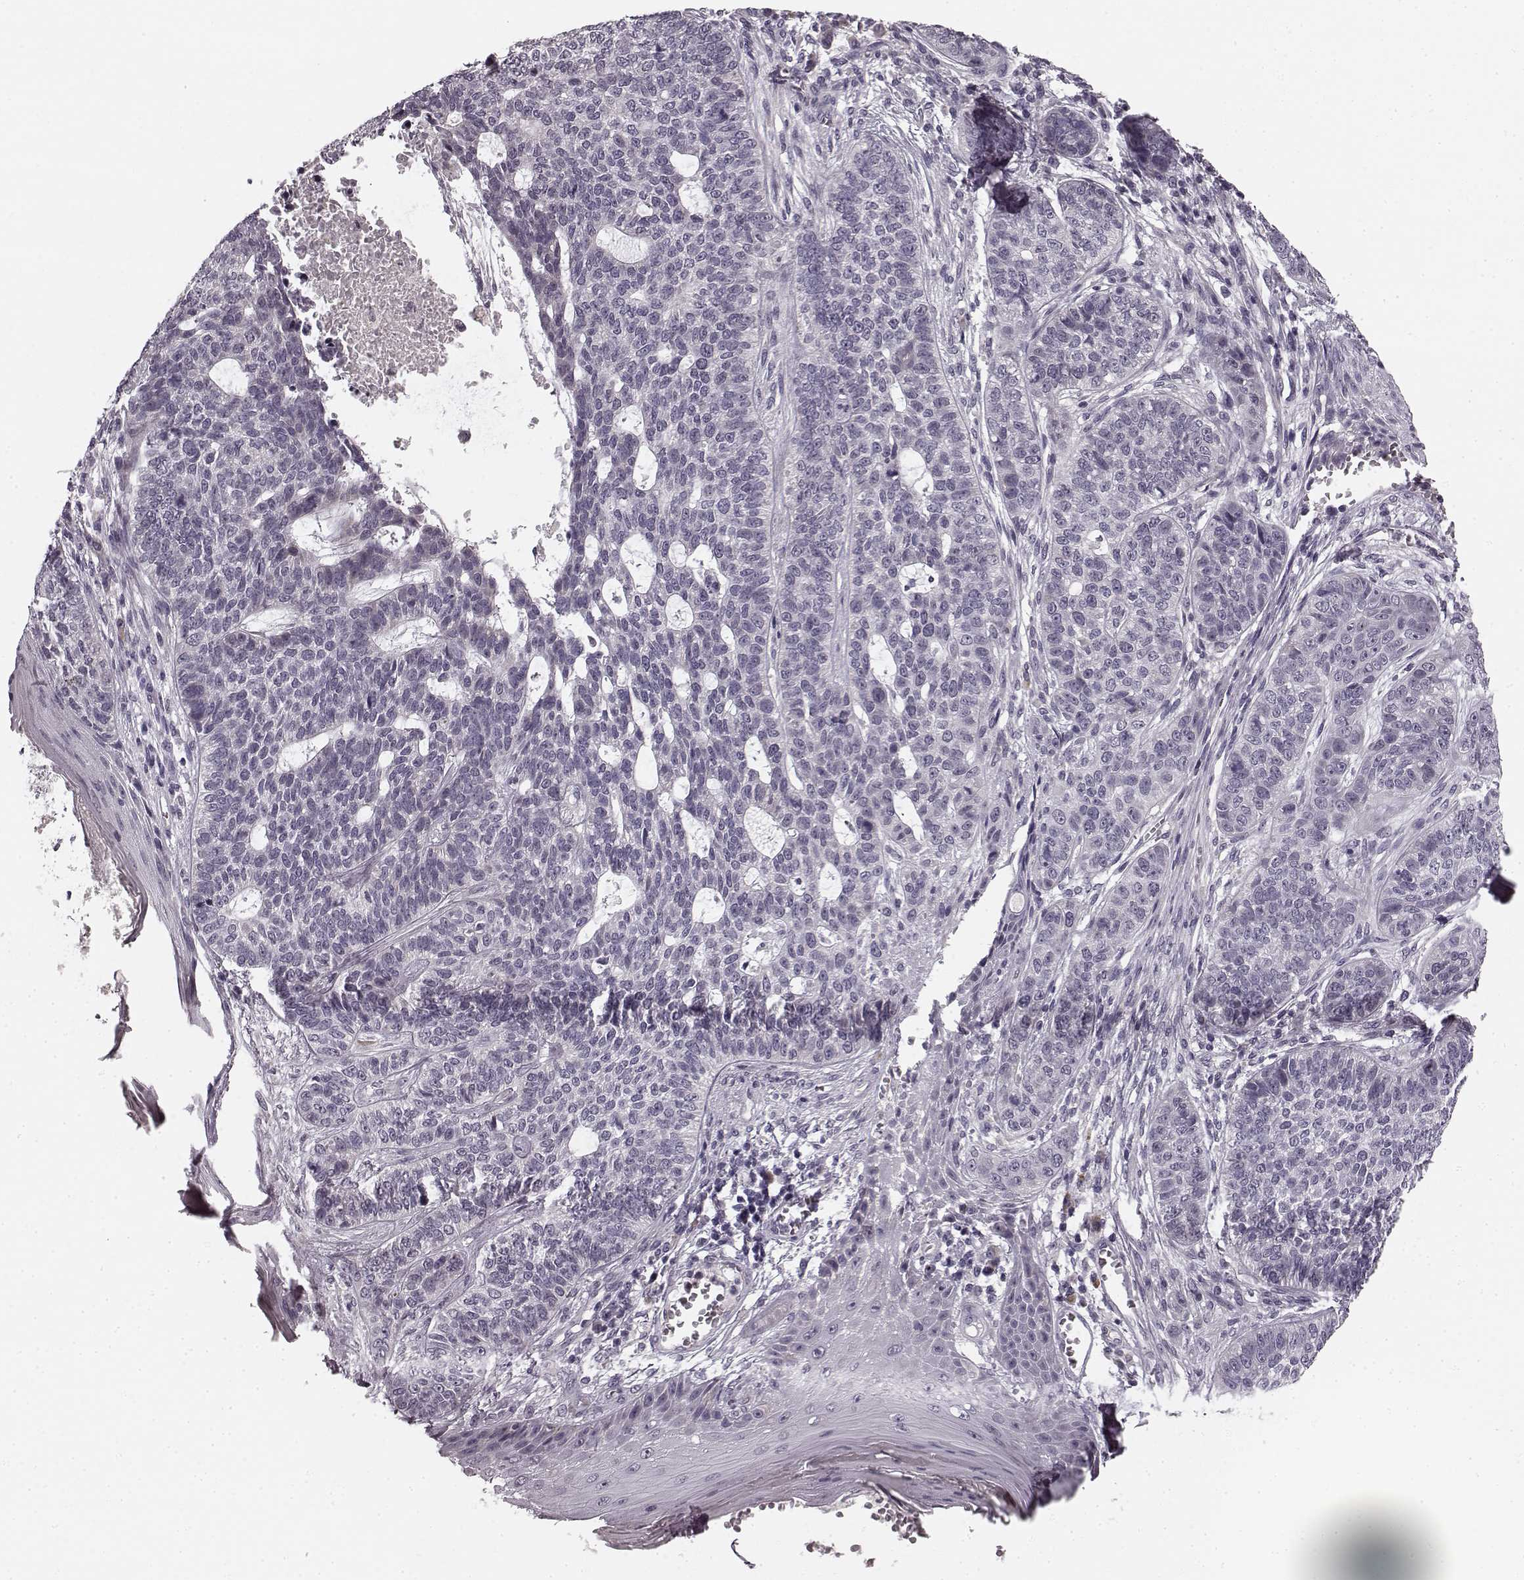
{"staining": {"intensity": "negative", "quantity": "none", "location": "none"}, "tissue": "skin cancer", "cell_type": "Tumor cells", "image_type": "cancer", "snomed": [{"axis": "morphology", "description": "Basal cell carcinoma"}, {"axis": "topography", "description": "Skin"}], "caption": "This is a histopathology image of immunohistochemistry (IHC) staining of skin cancer, which shows no positivity in tumor cells. (DAB immunohistochemistry with hematoxylin counter stain).", "gene": "FAM234B", "patient": {"sex": "female", "age": 69}}